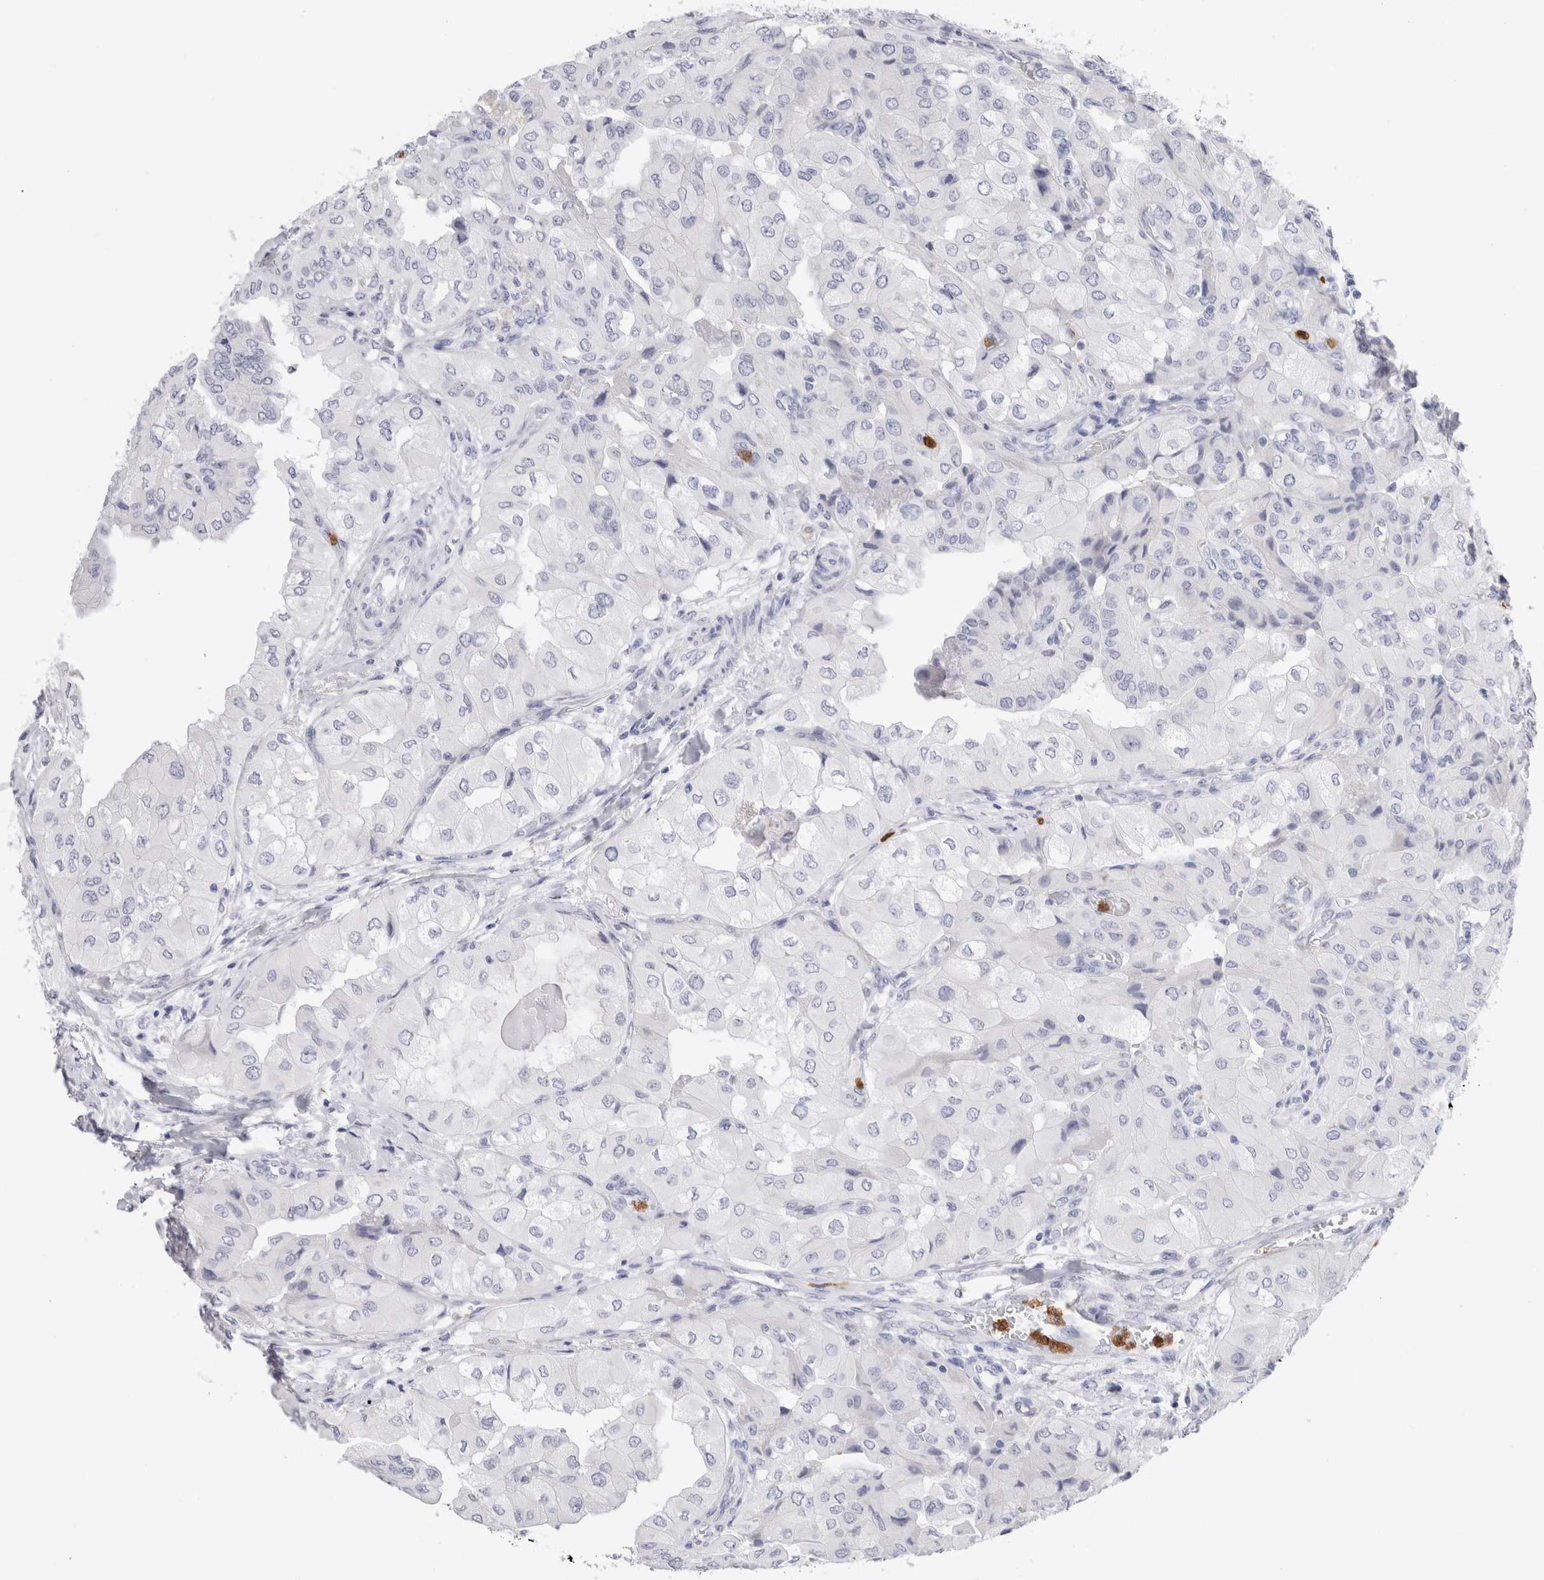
{"staining": {"intensity": "negative", "quantity": "none", "location": "none"}, "tissue": "thyroid cancer", "cell_type": "Tumor cells", "image_type": "cancer", "snomed": [{"axis": "morphology", "description": "Papillary adenocarcinoma, NOS"}, {"axis": "topography", "description": "Thyroid gland"}], "caption": "Immunohistochemistry (IHC) of thyroid papillary adenocarcinoma shows no positivity in tumor cells.", "gene": "SLC10A5", "patient": {"sex": "female", "age": 59}}